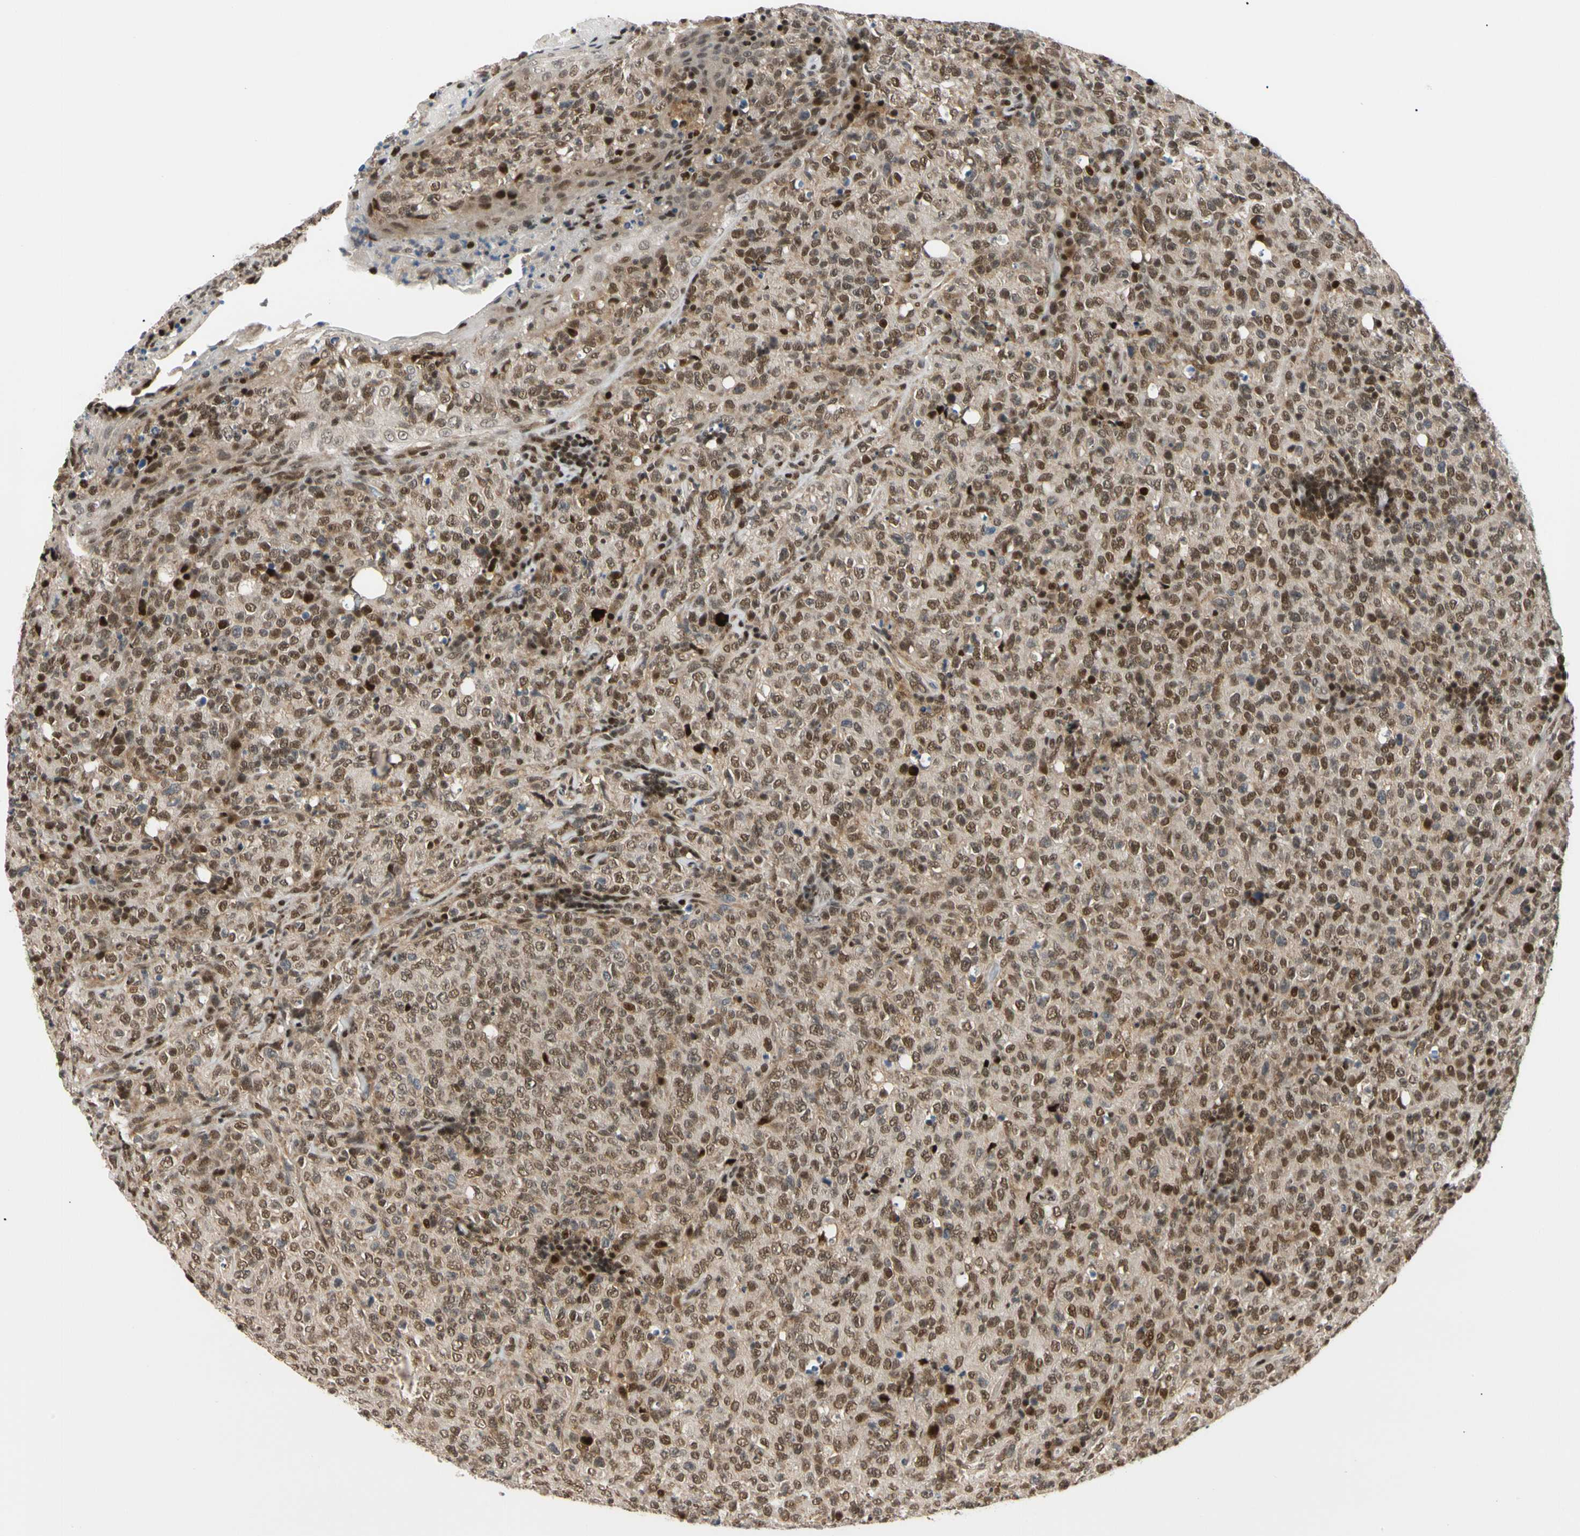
{"staining": {"intensity": "moderate", "quantity": "25%-75%", "location": "nuclear"}, "tissue": "lymphoma", "cell_type": "Tumor cells", "image_type": "cancer", "snomed": [{"axis": "morphology", "description": "Malignant lymphoma, non-Hodgkin's type, High grade"}, {"axis": "topography", "description": "Tonsil"}], "caption": "Moderate nuclear positivity is appreciated in about 25%-75% of tumor cells in high-grade malignant lymphoma, non-Hodgkin's type.", "gene": "E2F1", "patient": {"sex": "female", "age": 36}}